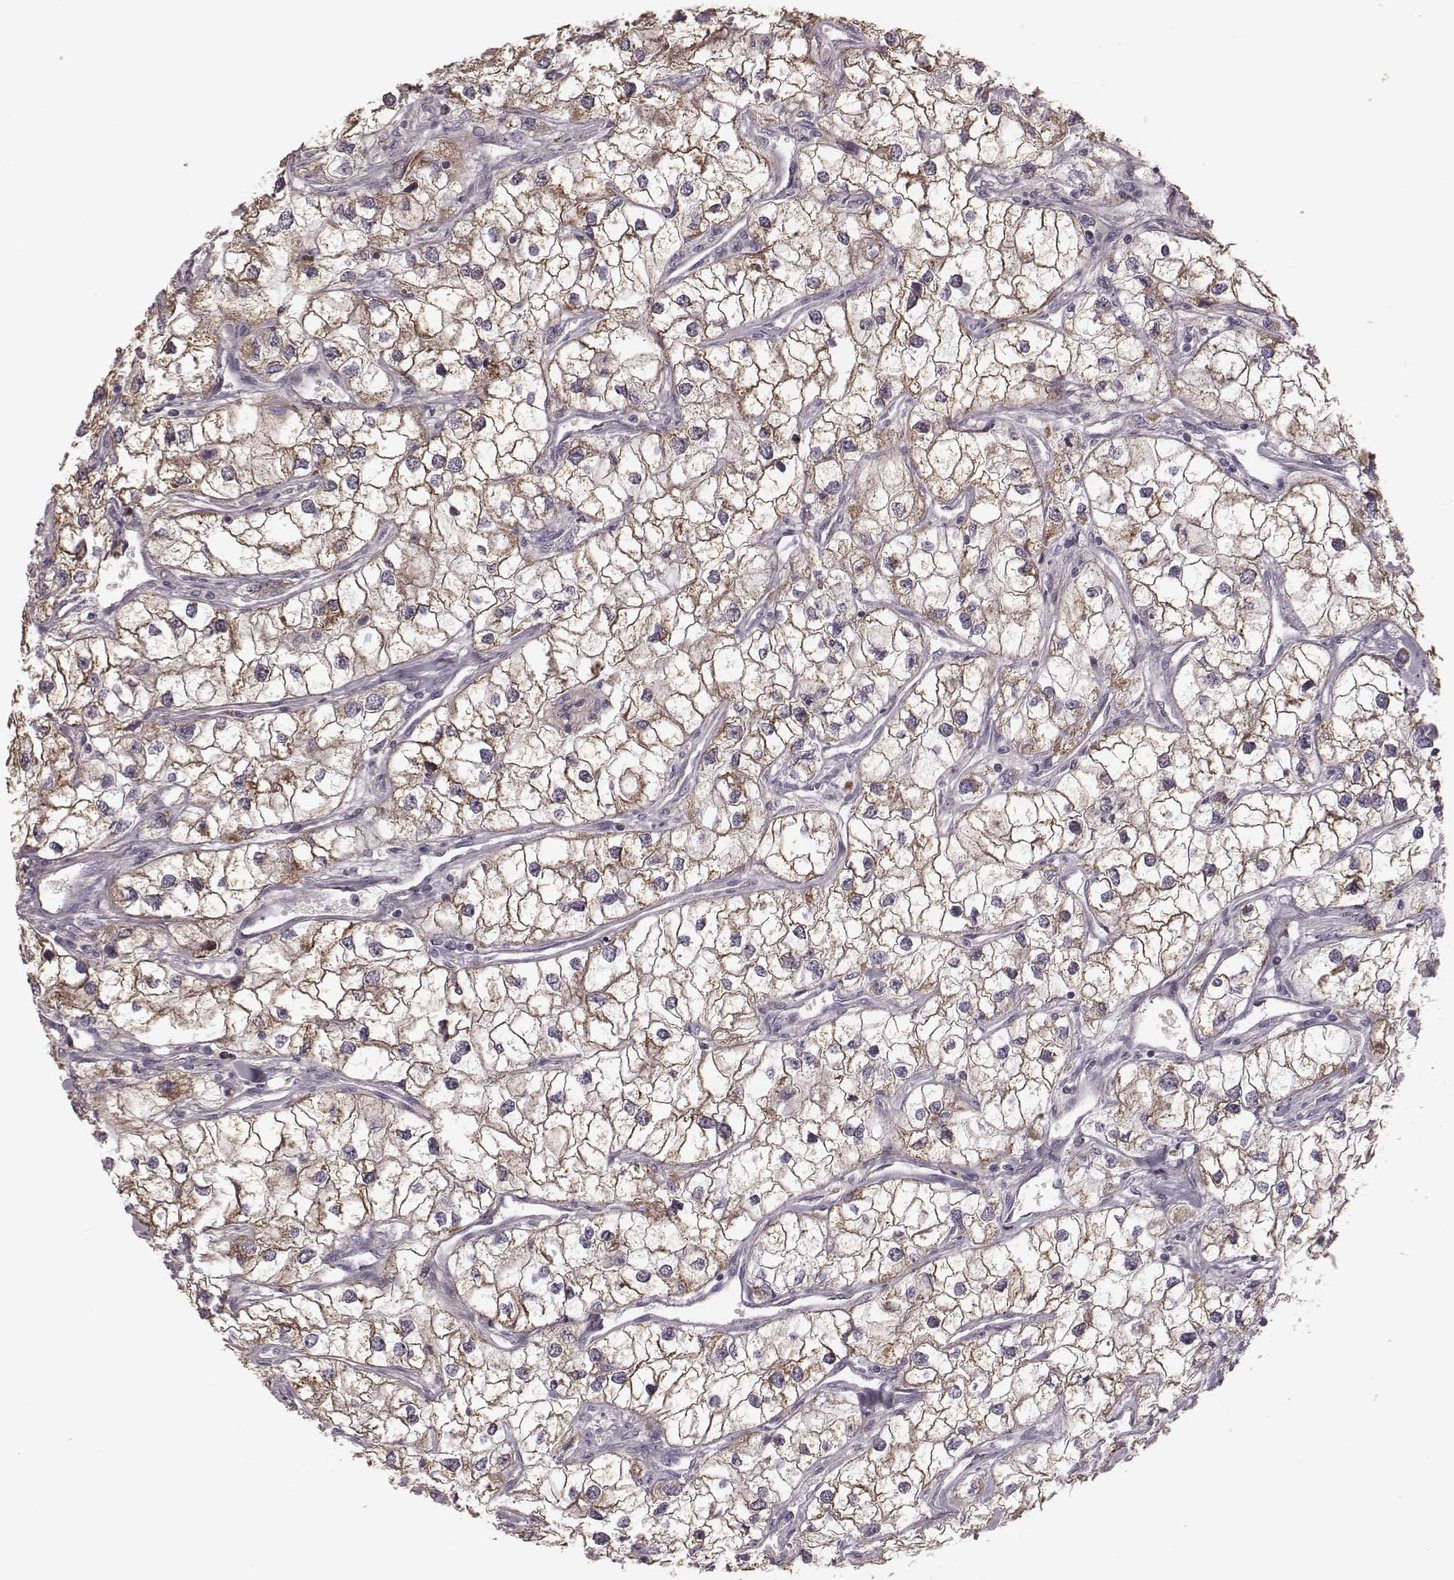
{"staining": {"intensity": "weak", "quantity": ">75%", "location": "cytoplasmic/membranous"}, "tissue": "renal cancer", "cell_type": "Tumor cells", "image_type": "cancer", "snomed": [{"axis": "morphology", "description": "Adenocarcinoma, NOS"}, {"axis": "topography", "description": "Kidney"}], "caption": "This photomicrograph exhibits renal cancer stained with immunohistochemistry to label a protein in brown. The cytoplasmic/membranous of tumor cells show weak positivity for the protein. Nuclei are counter-stained blue.", "gene": "MRPS27", "patient": {"sex": "male", "age": 59}}